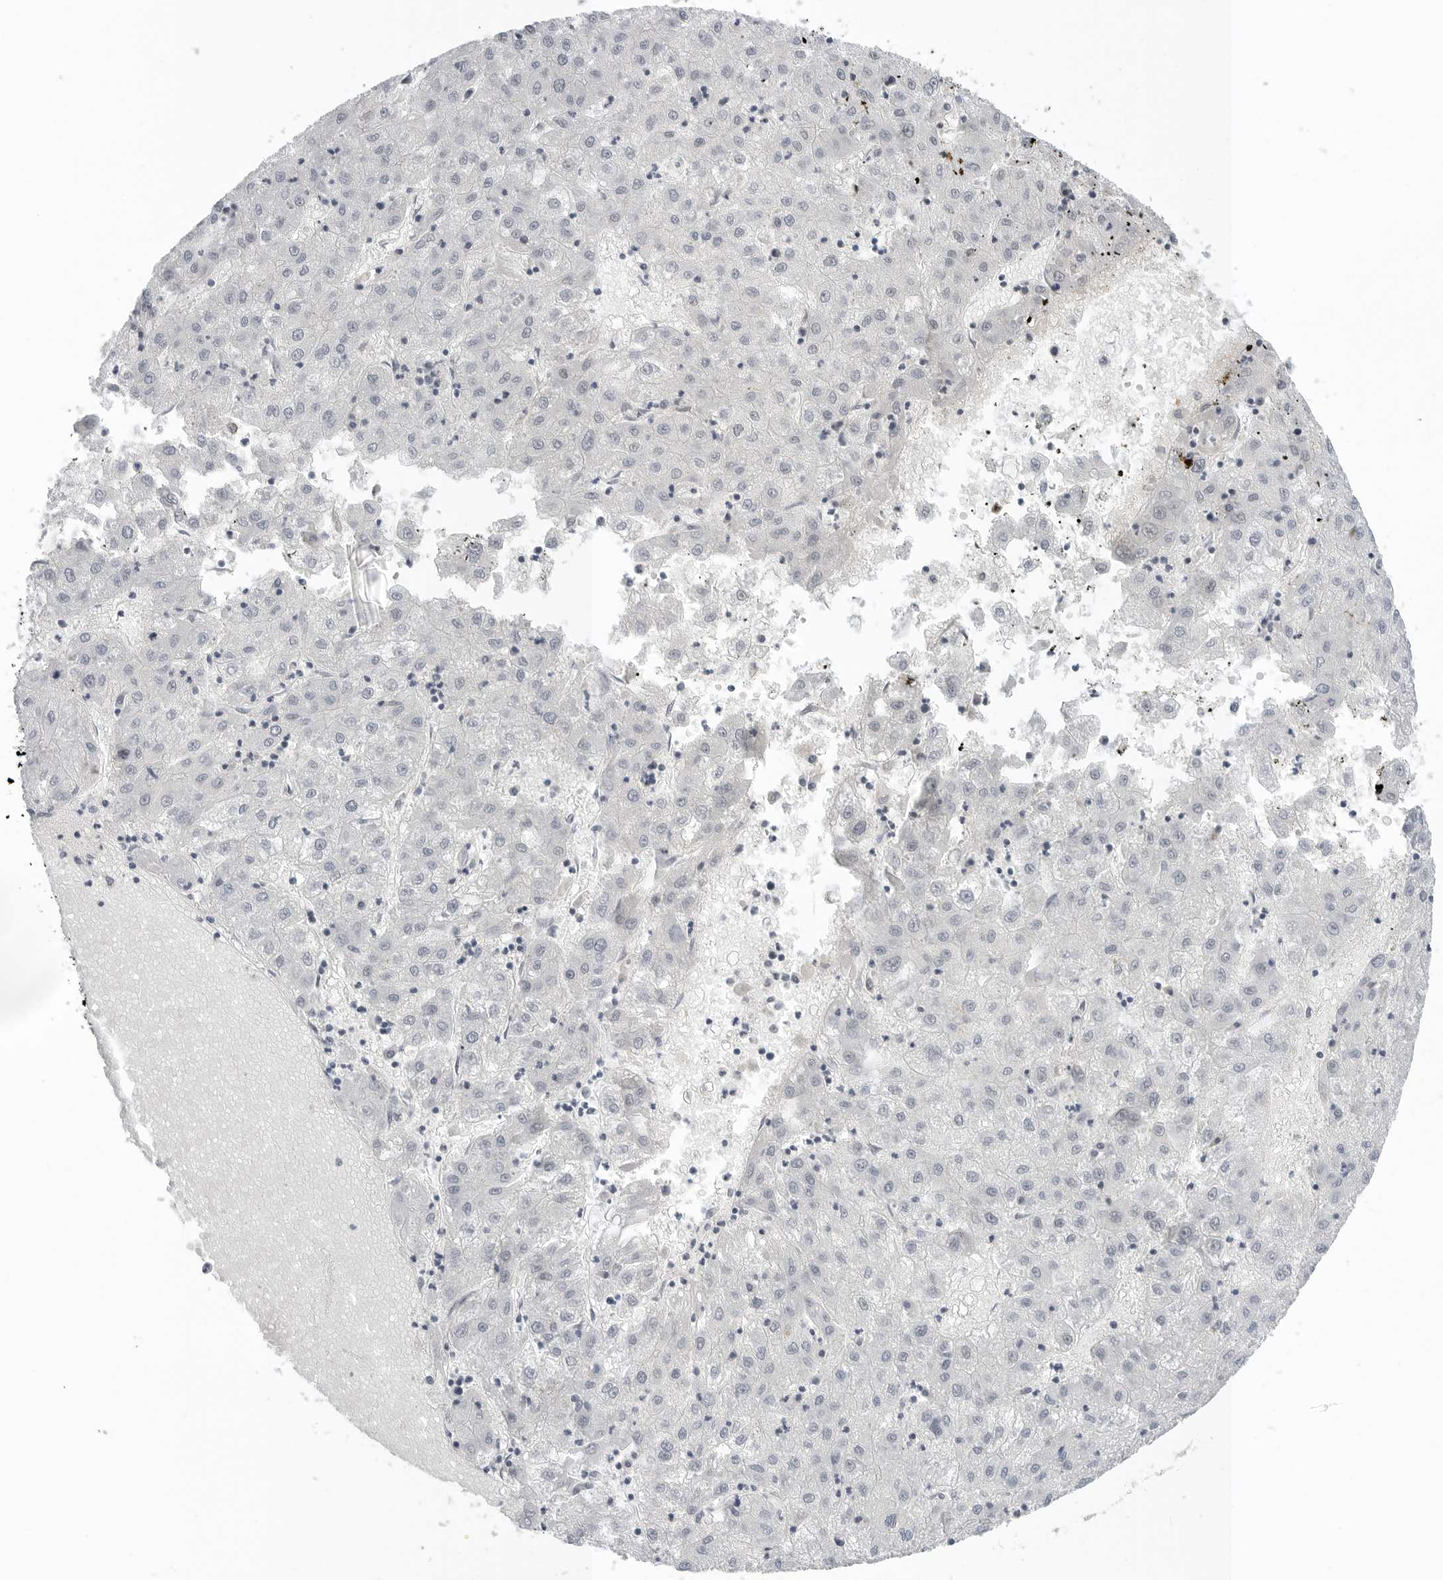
{"staining": {"intensity": "negative", "quantity": "none", "location": "none"}, "tissue": "liver cancer", "cell_type": "Tumor cells", "image_type": "cancer", "snomed": [{"axis": "morphology", "description": "Carcinoma, Hepatocellular, NOS"}, {"axis": "topography", "description": "Liver"}], "caption": "Immunohistochemical staining of liver hepatocellular carcinoma demonstrates no significant staining in tumor cells.", "gene": "WRAP53", "patient": {"sex": "male", "age": 72}}